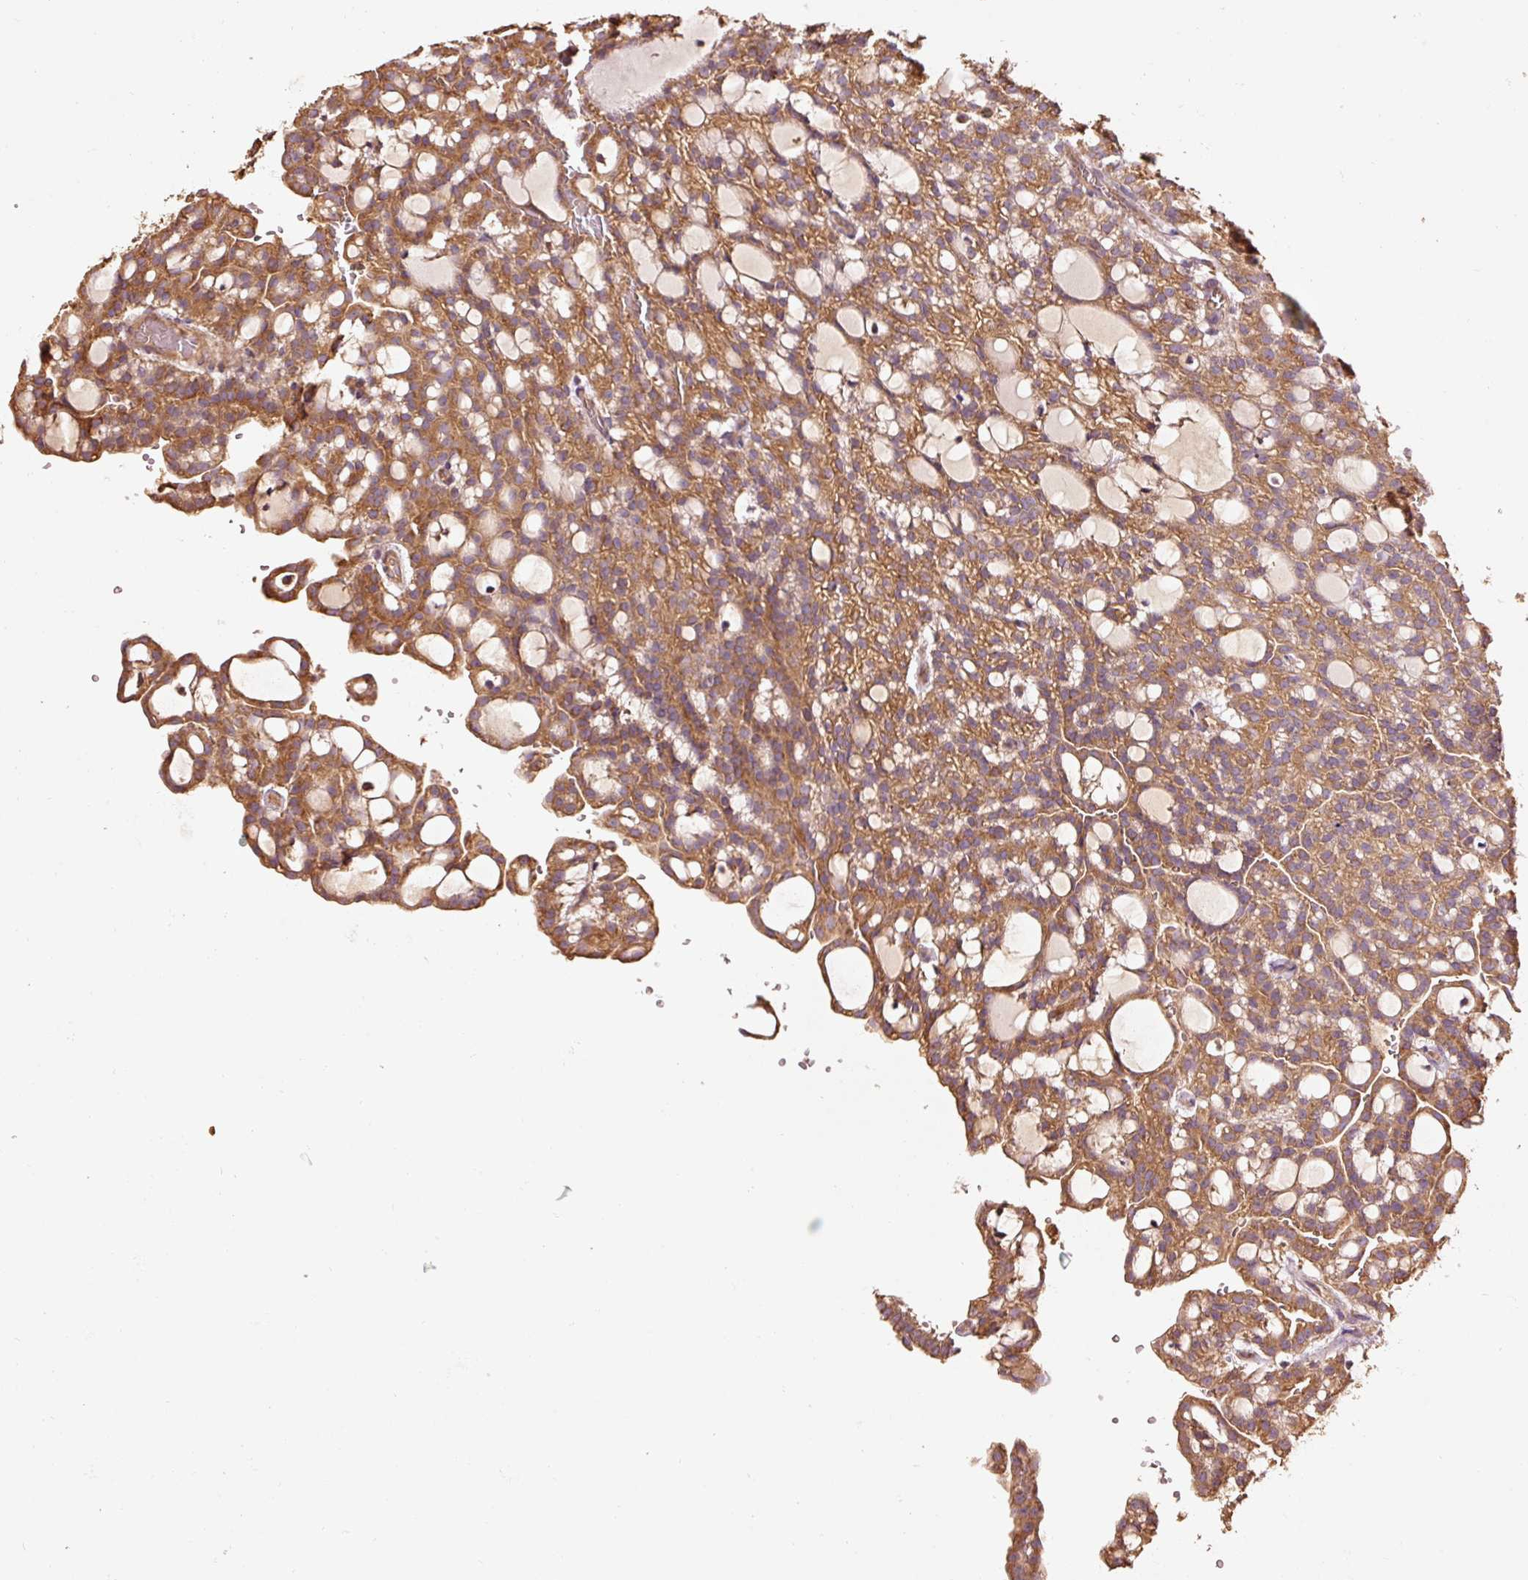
{"staining": {"intensity": "moderate", "quantity": ">75%", "location": "cytoplasmic/membranous"}, "tissue": "renal cancer", "cell_type": "Tumor cells", "image_type": "cancer", "snomed": [{"axis": "morphology", "description": "Adenocarcinoma, NOS"}, {"axis": "topography", "description": "Kidney"}], "caption": "The immunohistochemical stain labels moderate cytoplasmic/membranous positivity in tumor cells of renal adenocarcinoma tissue. (IHC, brightfield microscopy, high magnification).", "gene": "EFHC1", "patient": {"sex": "male", "age": 63}}